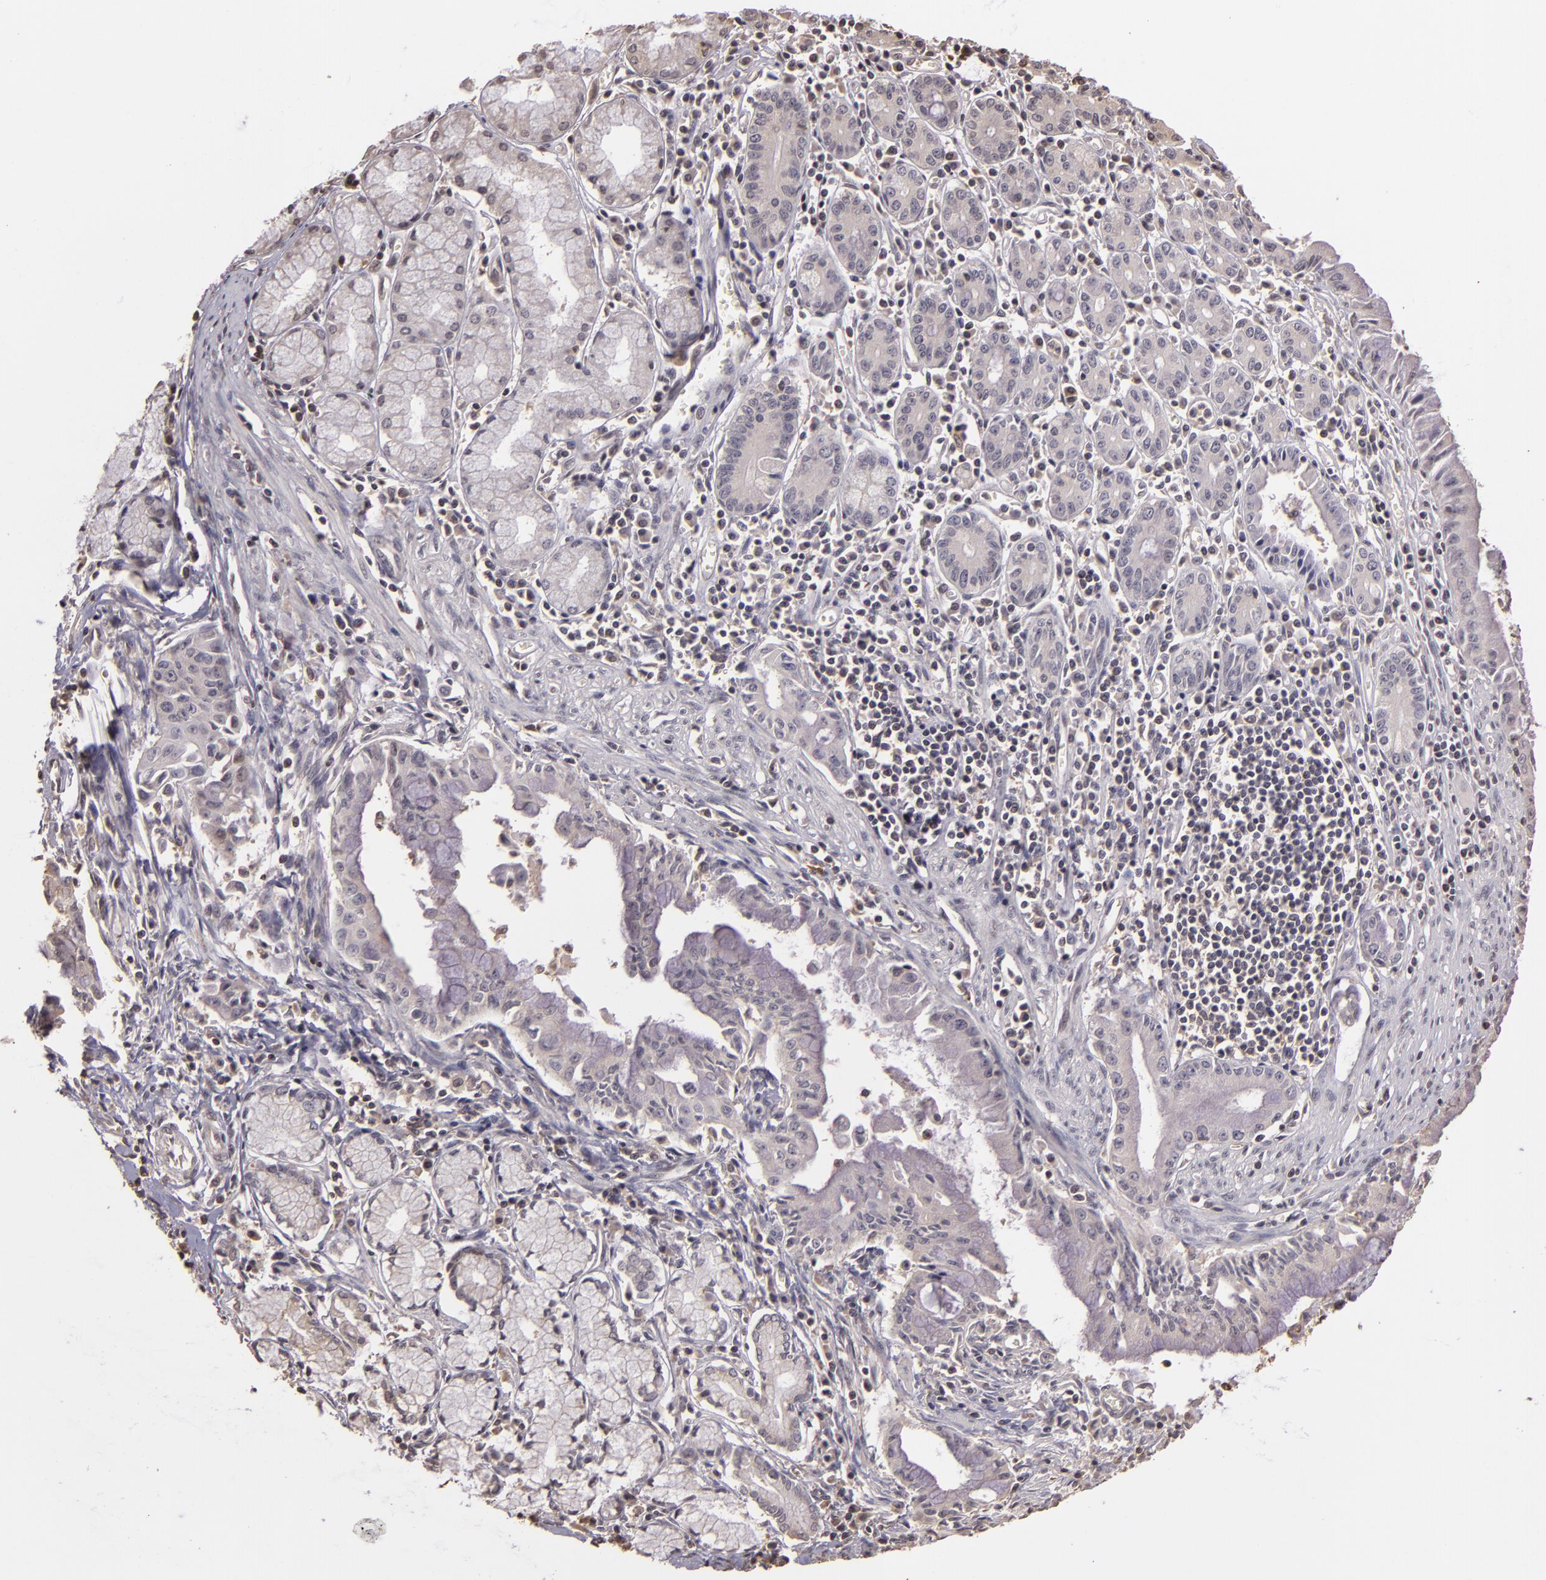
{"staining": {"intensity": "negative", "quantity": "none", "location": "none"}, "tissue": "pancreatic cancer", "cell_type": "Tumor cells", "image_type": "cancer", "snomed": [{"axis": "morphology", "description": "Adenocarcinoma, NOS"}, {"axis": "topography", "description": "Pancreas"}], "caption": "Micrograph shows no protein positivity in tumor cells of pancreatic cancer (adenocarcinoma) tissue. The staining is performed using DAB brown chromogen with nuclei counter-stained in using hematoxylin.", "gene": "ARPC2", "patient": {"sex": "male", "age": 59}}